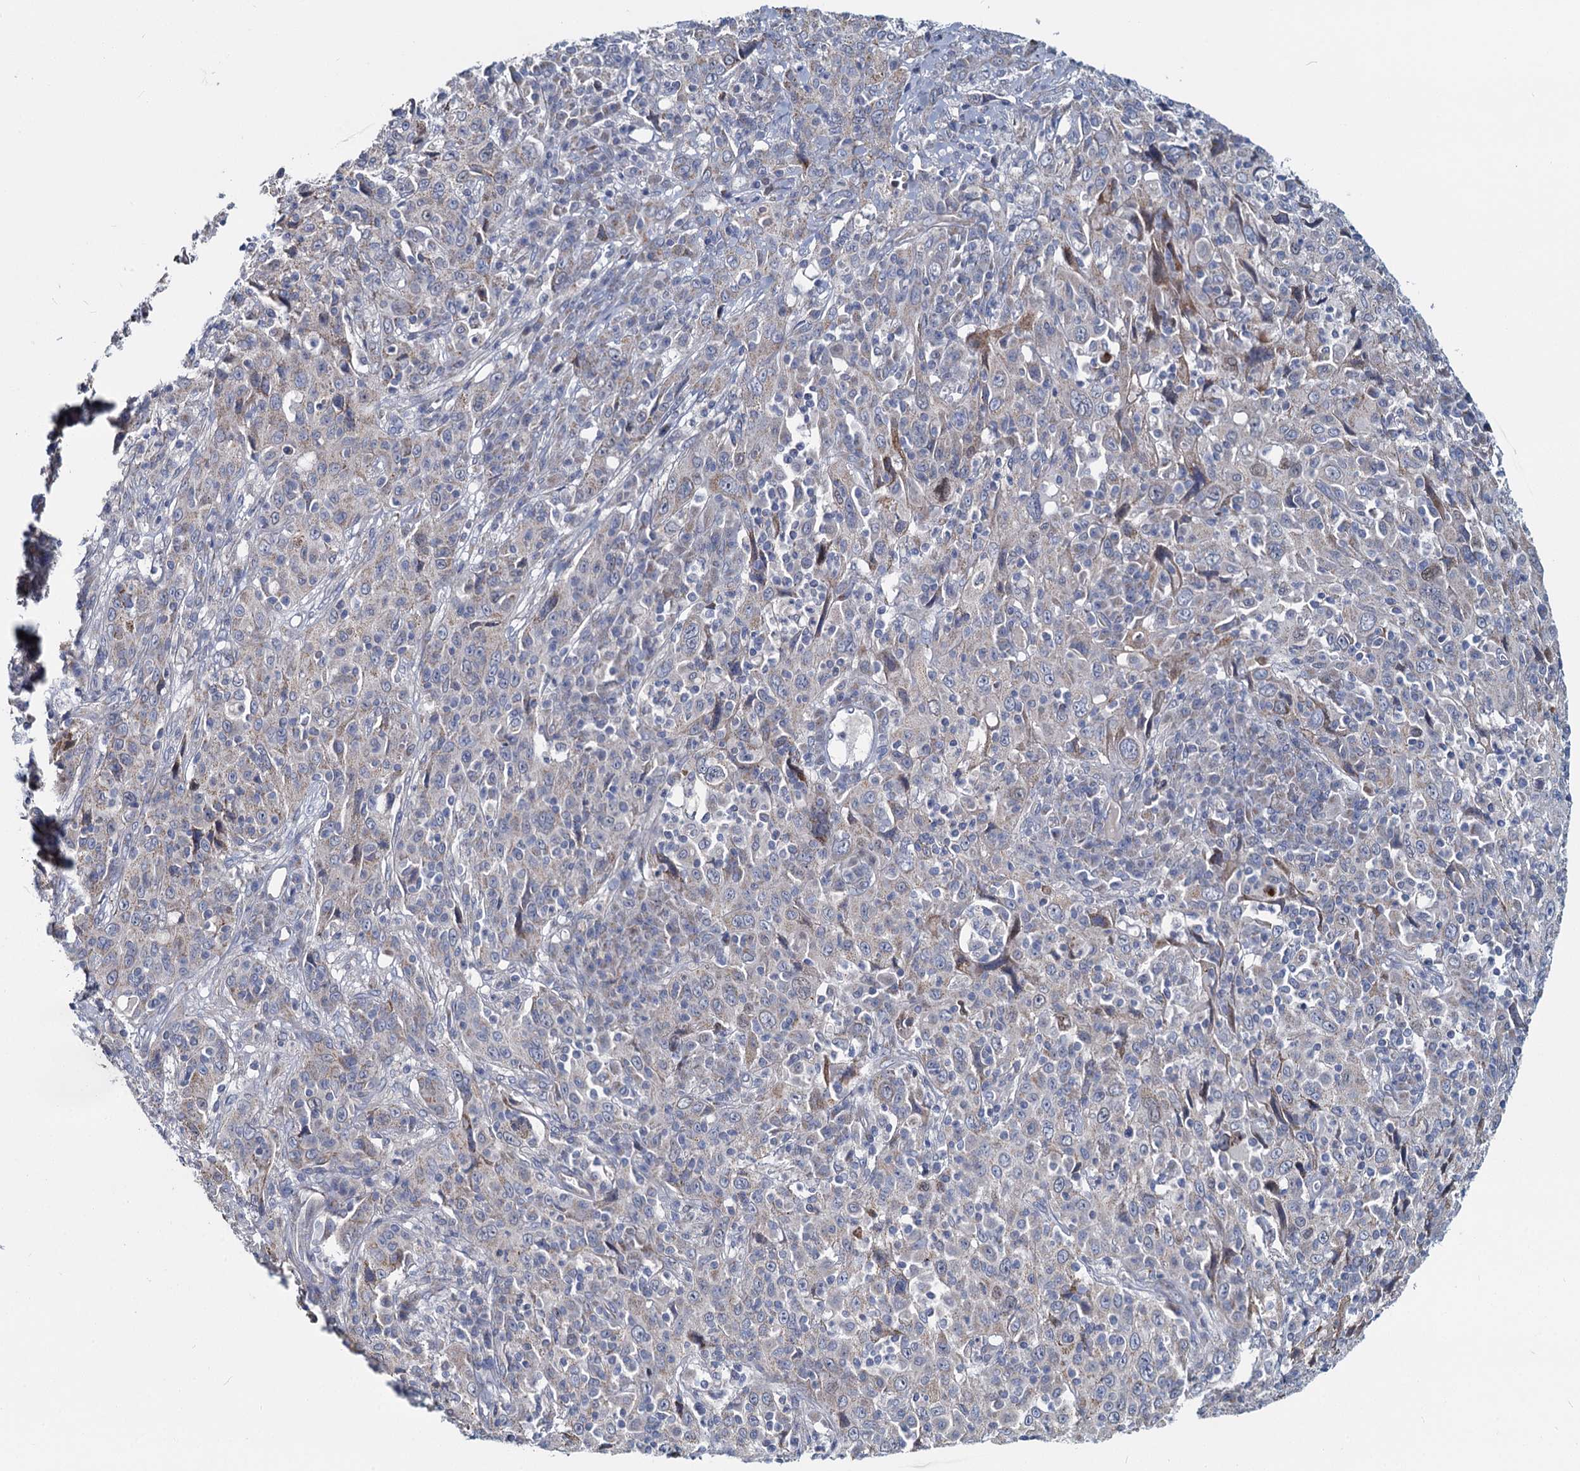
{"staining": {"intensity": "negative", "quantity": "none", "location": "none"}, "tissue": "cervical cancer", "cell_type": "Tumor cells", "image_type": "cancer", "snomed": [{"axis": "morphology", "description": "Squamous cell carcinoma, NOS"}, {"axis": "topography", "description": "Cervix"}], "caption": "This is a histopathology image of IHC staining of cervical cancer, which shows no expression in tumor cells. The staining was performed using DAB to visualize the protein expression in brown, while the nuclei were stained in blue with hematoxylin (Magnification: 20x).", "gene": "DCUN1D2", "patient": {"sex": "female", "age": 46}}